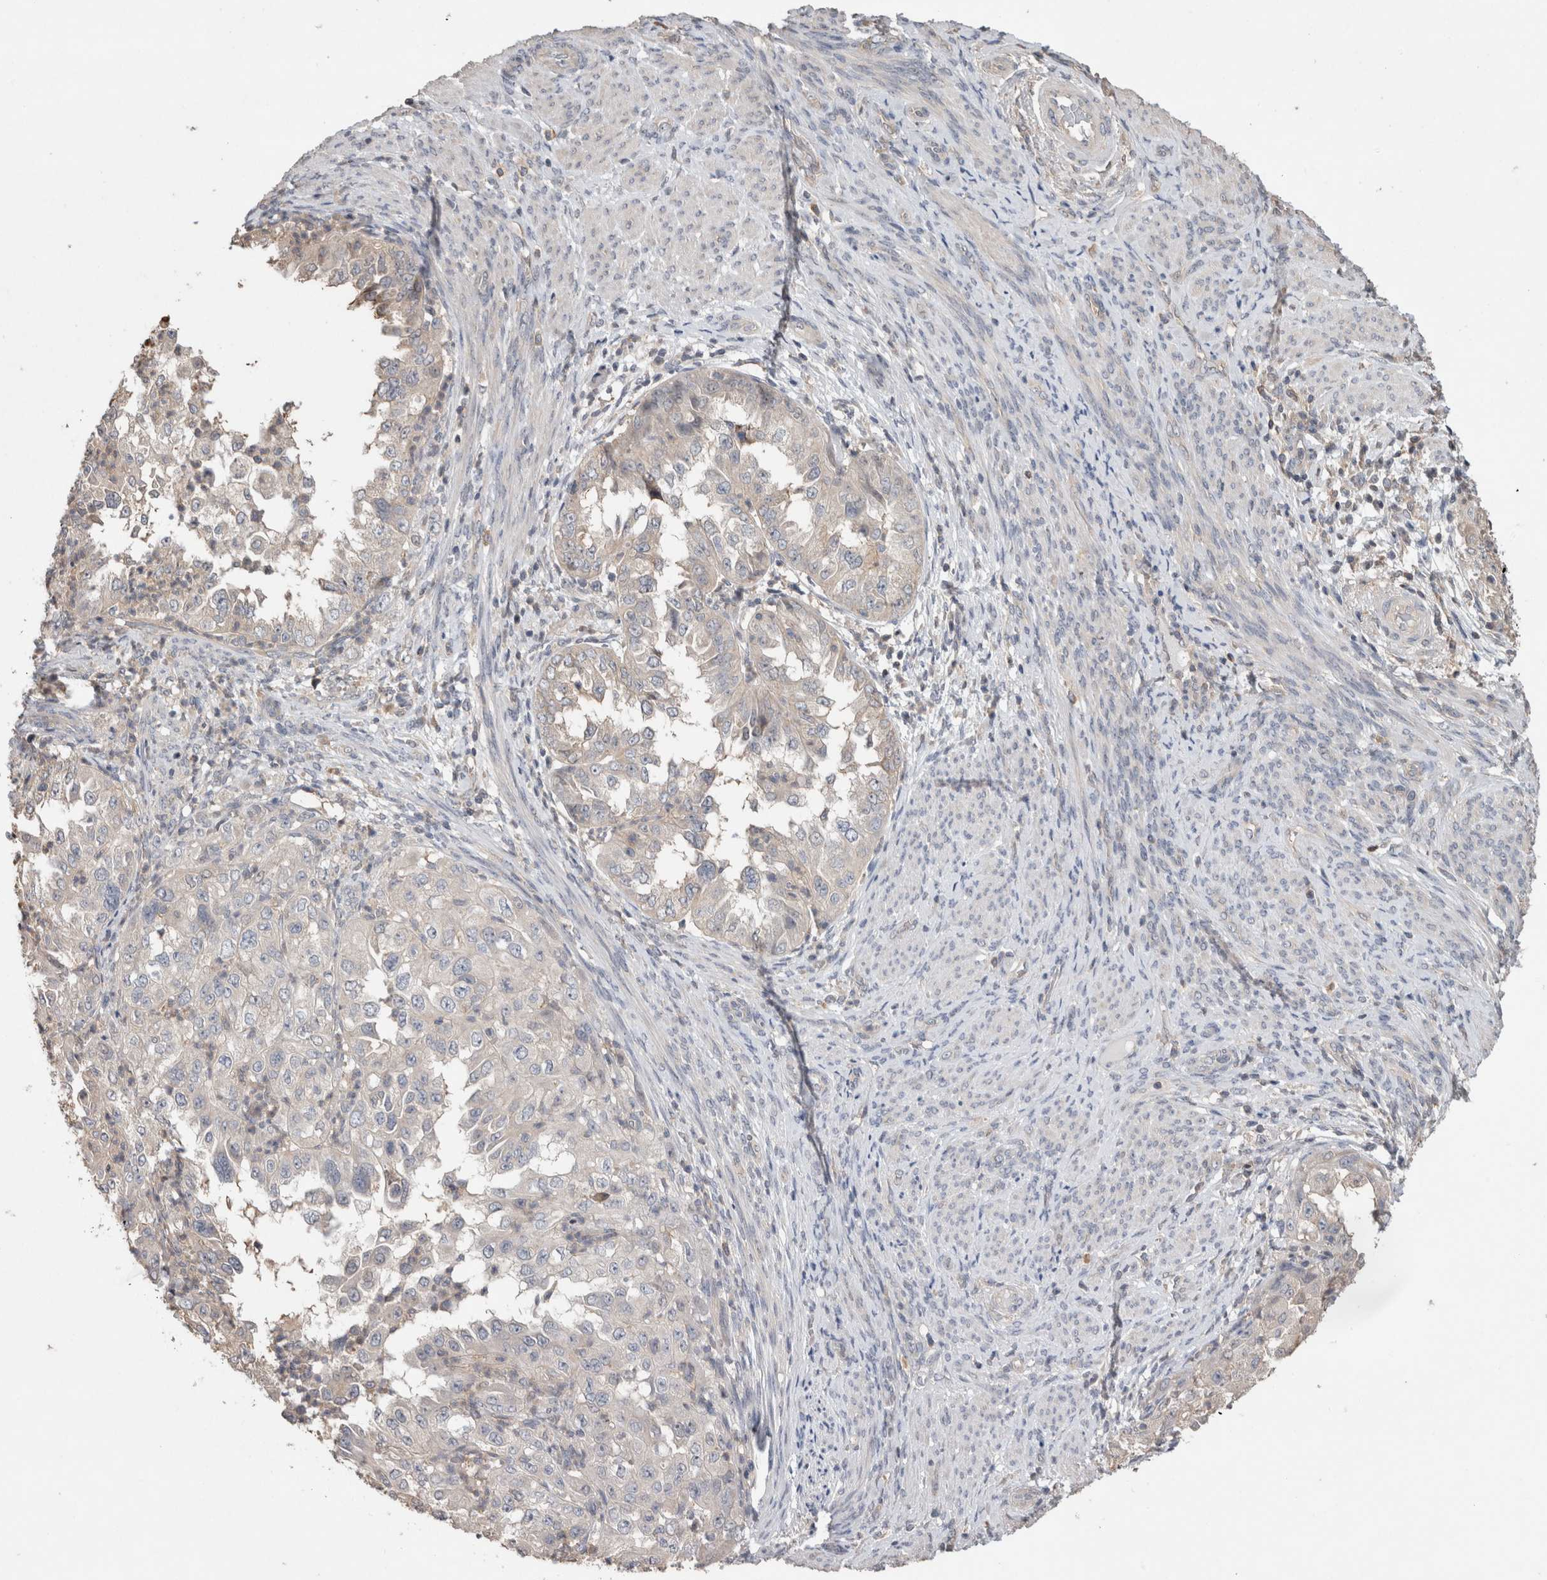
{"staining": {"intensity": "negative", "quantity": "none", "location": "none"}, "tissue": "endometrial cancer", "cell_type": "Tumor cells", "image_type": "cancer", "snomed": [{"axis": "morphology", "description": "Adenocarcinoma, NOS"}, {"axis": "topography", "description": "Endometrium"}], "caption": "Immunohistochemistry (IHC) of endometrial adenocarcinoma displays no positivity in tumor cells. (DAB IHC with hematoxylin counter stain).", "gene": "TRIM5", "patient": {"sex": "female", "age": 85}}